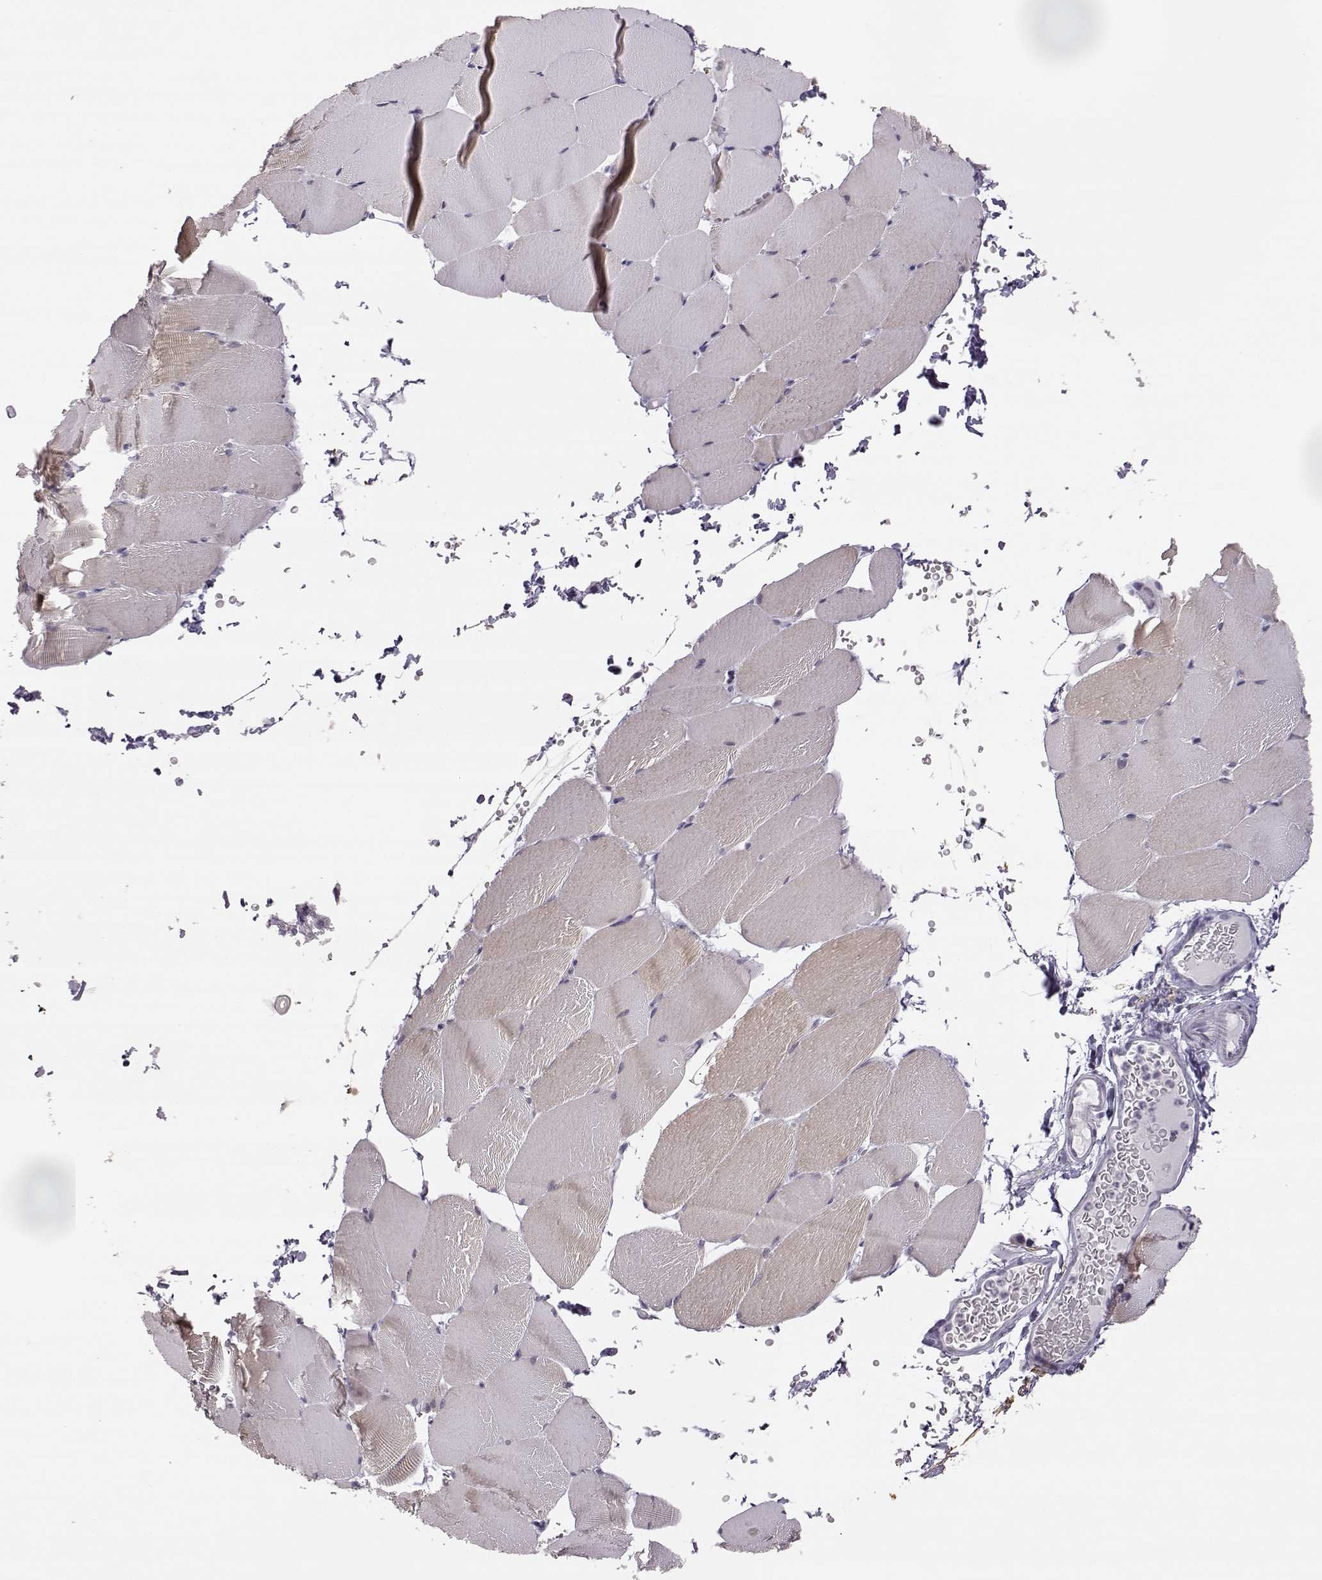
{"staining": {"intensity": "weak", "quantity": "25%-75%", "location": "cytoplasmic/membranous"}, "tissue": "skeletal muscle", "cell_type": "Myocytes", "image_type": "normal", "snomed": [{"axis": "morphology", "description": "Normal tissue, NOS"}, {"axis": "topography", "description": "Skeletal muscle"}], "caption": "Skeletal muscle stained for a protein (brown) reveals weak cytoplasmic/membranous positive expression in about 25%-75% of myocytes.", "gene": "VGF", "patient": {"sex": "female", "age": 37}}